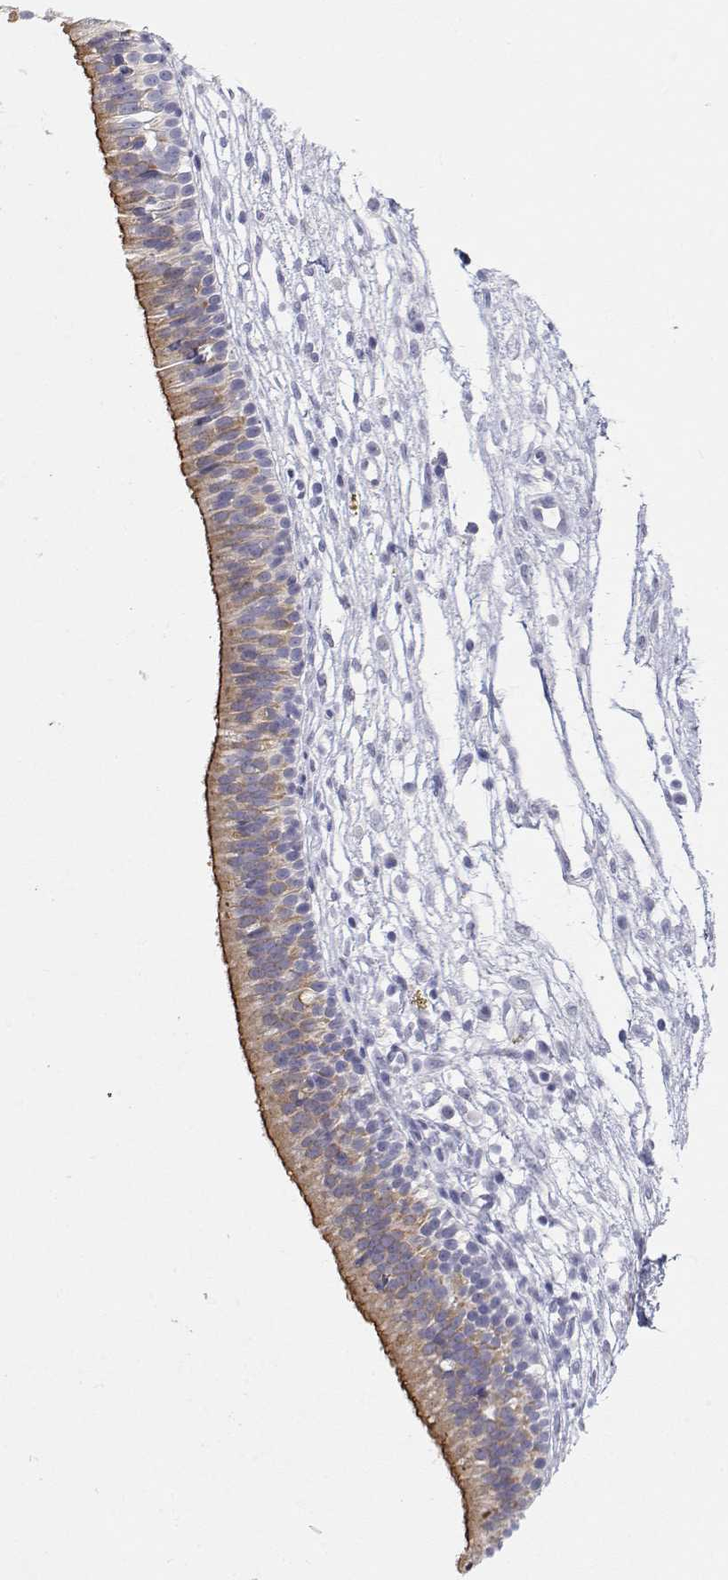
{"staining": {"intensity": "moderate", "quantity": "<25%", "location": "cytoplasmic/membranous"}, "tissue": "nasopharynx", "cell_type": "Respiratory epithelial cells", "image_type": "normal", "snomed": [{"axis": "morphology", "description": "Normal tissue, NOS"}, {"axis": "topography", "description": "Nasopharynx"}], "caption": "Protein expression analysis of benign nasopharynx reveals moderate cytoplasmic/membranous positivity in approximately <25% of respiratory epithelial cells.", "gene": "MISP", "patient": {"sex": "male", "age": 24}}